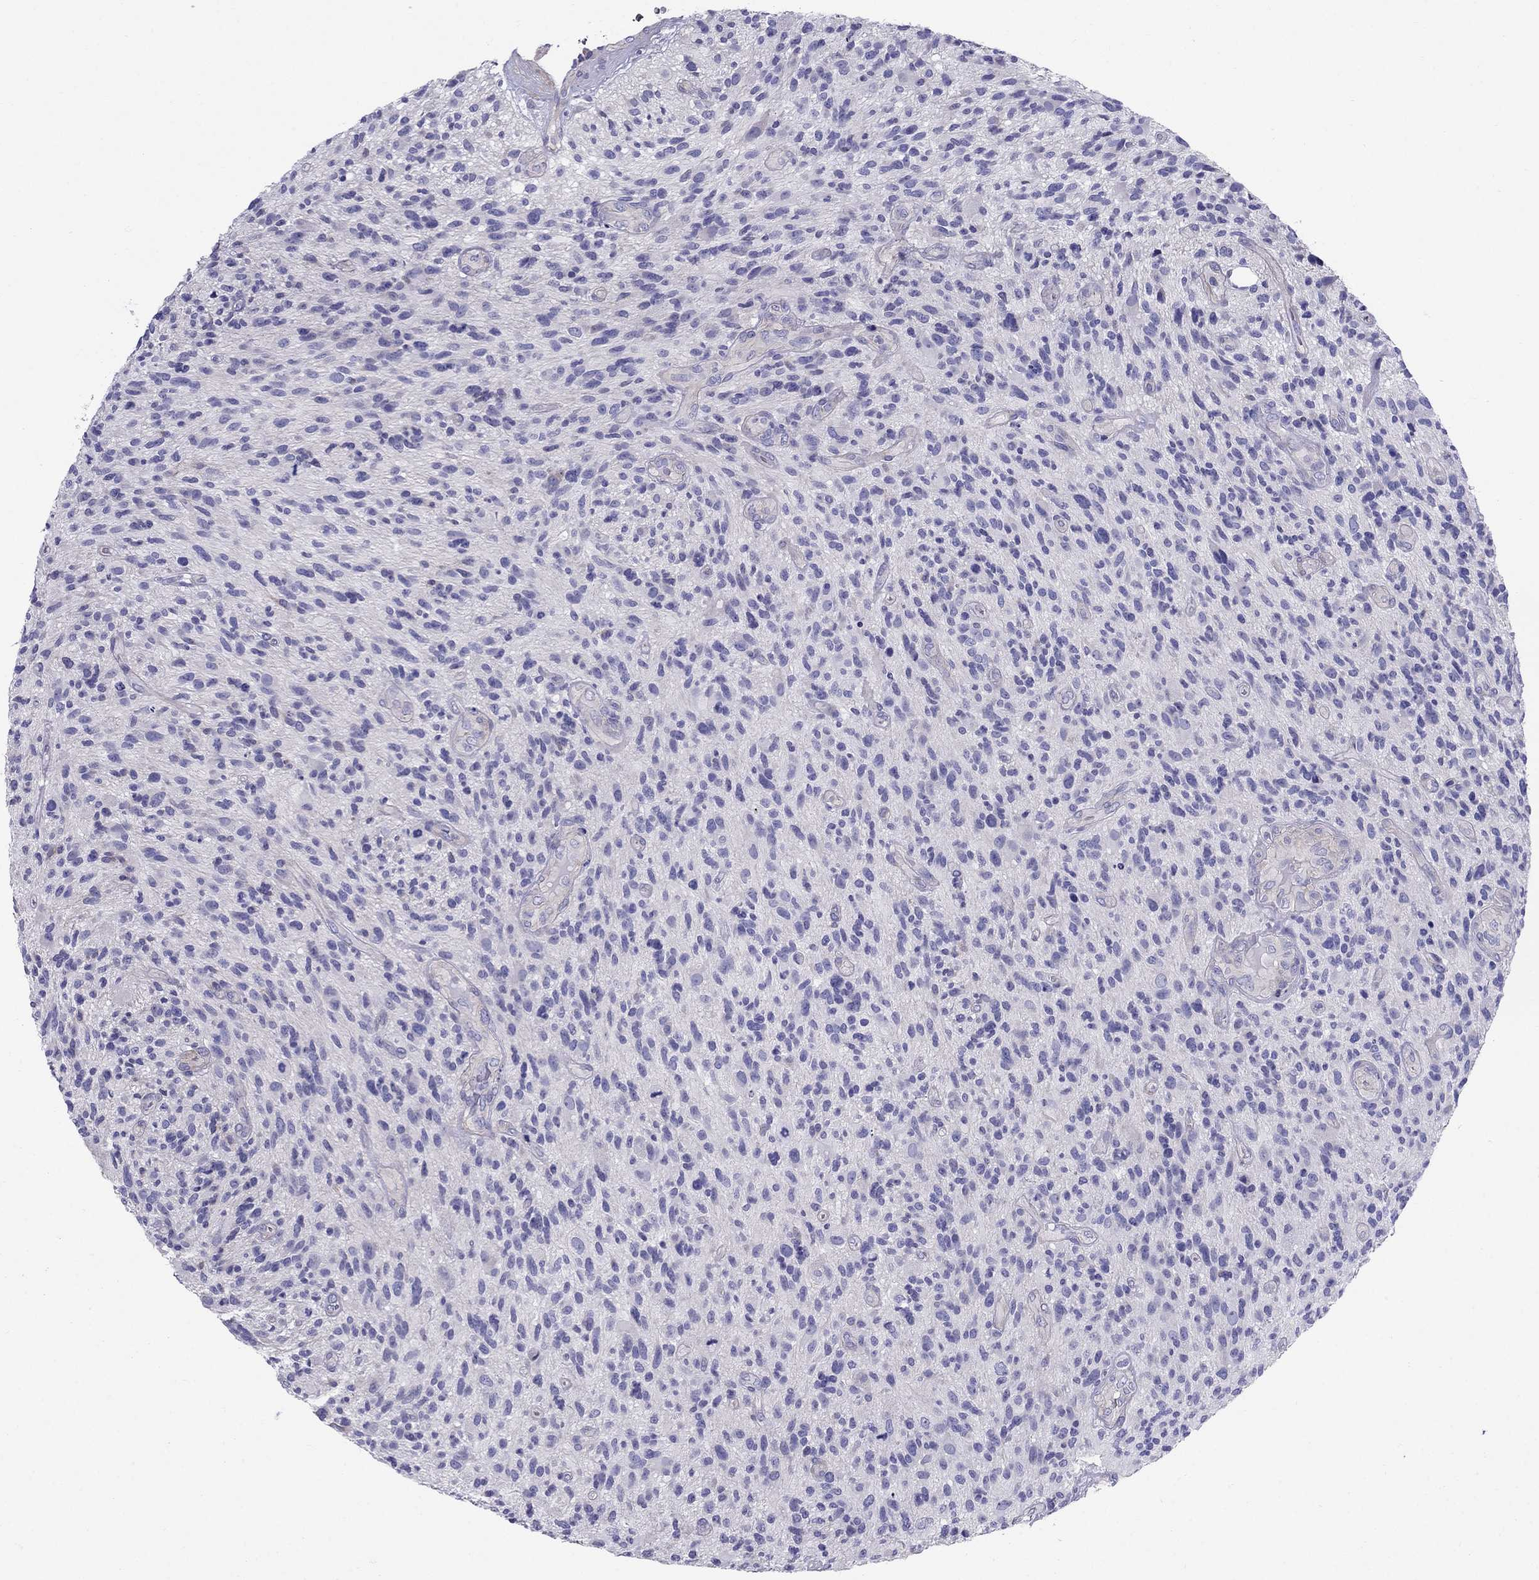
{"staining": {"intensity": "negative", "quantity": "none", "location": "none"}, "tissue": "glioma", "cell_type": "Tumor cells", "image_type": "cancer", "snomed": [{"axis": "morphology", "description": "Glioma, malignant, High grade"}, {"axis": "topography", "description": "Brain"}], "caption": "Image shows no protein expression in tumor cells of malignant glioma (high-grade) tissue. Brightfield microscopy of IHC stained with DAB (3,3'-diaminobenzidine) (brown) and hematoxylin (blue), captured at high magnification.", "gene": "GPR50", "patient": {"sex": "male", "age": 47}}